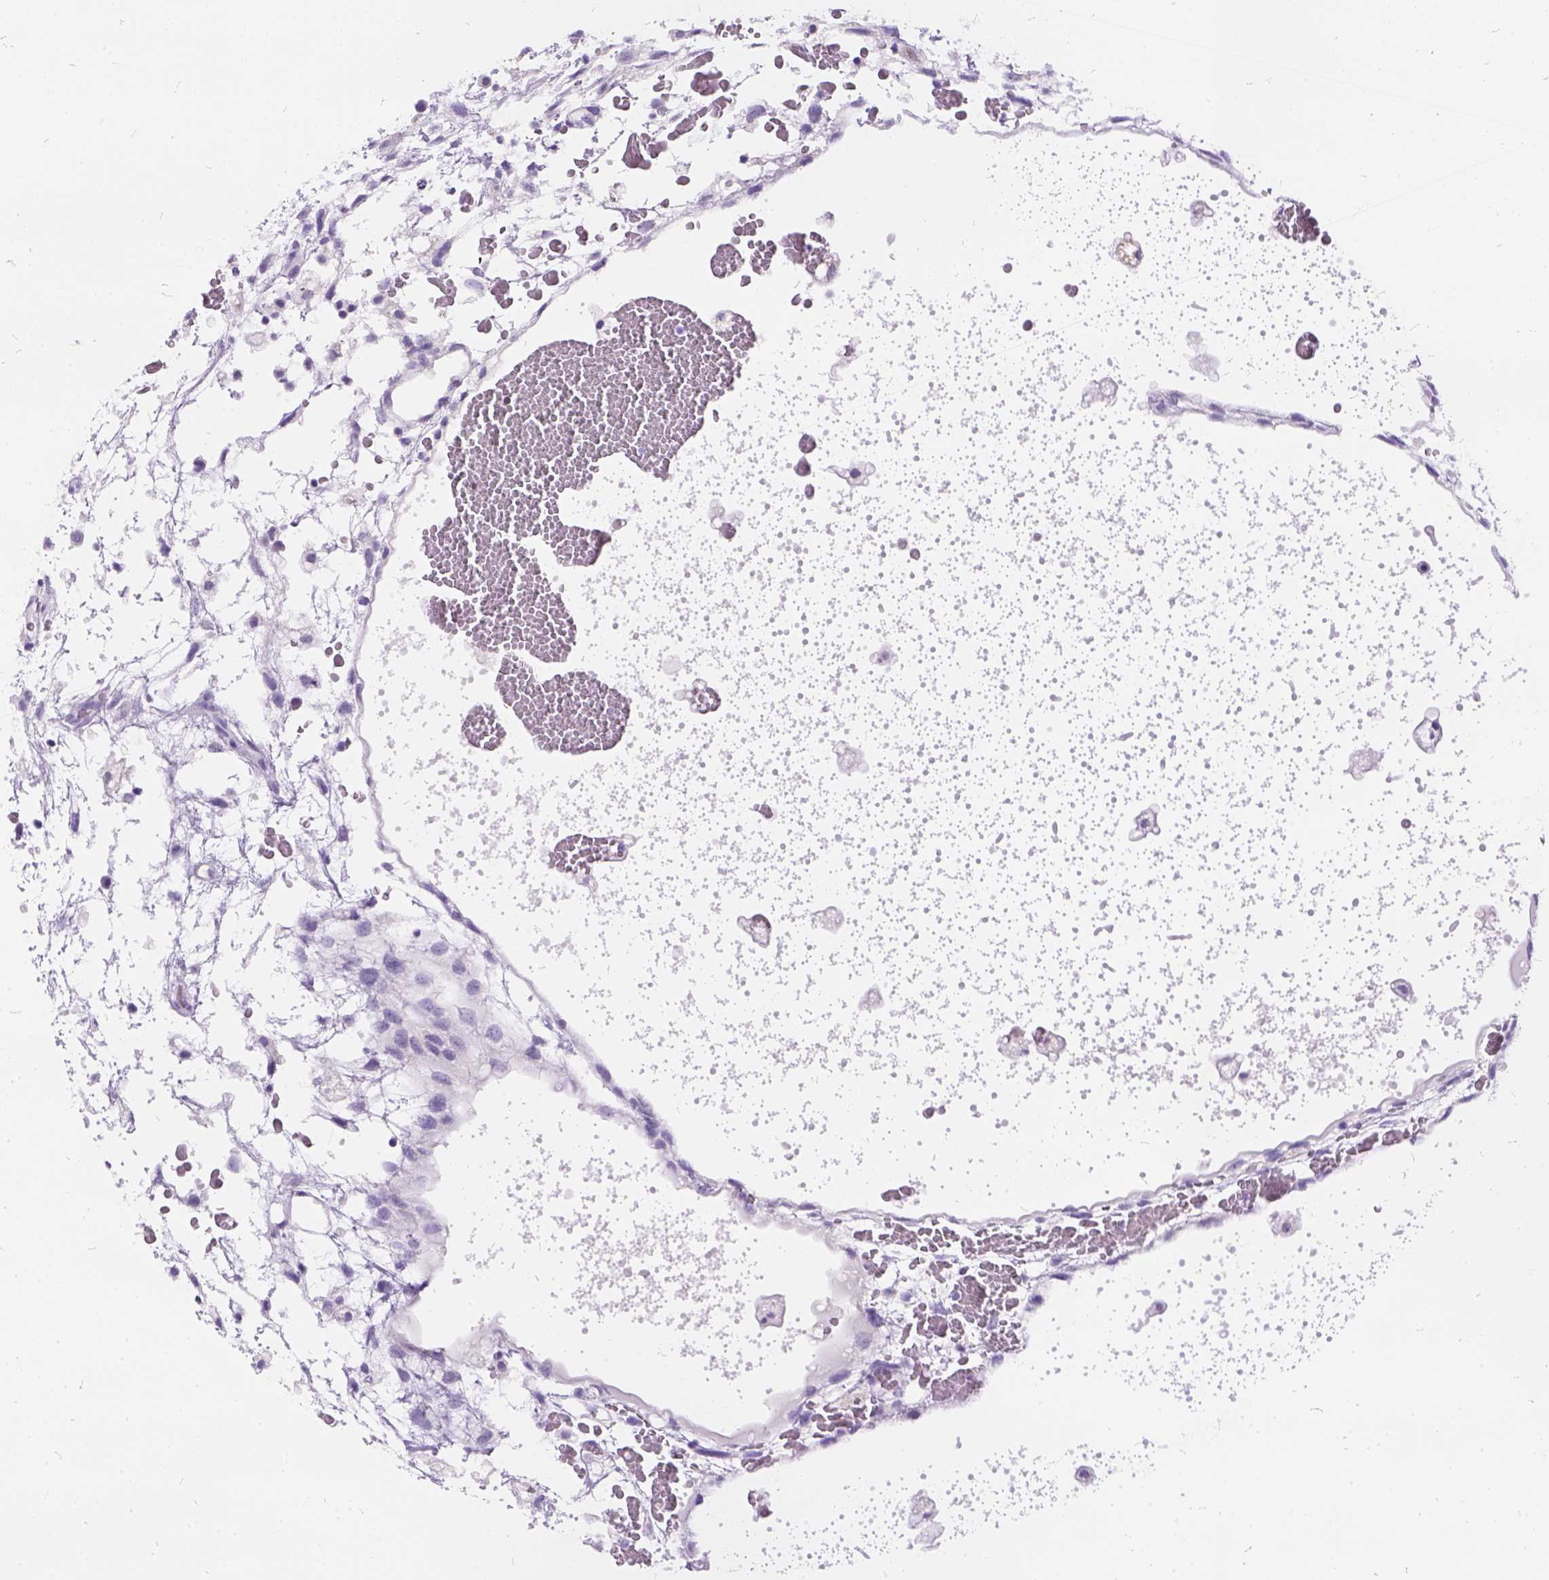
{"staining": {"intensity": "negative", "quantity": "none", "location": "none"}, "tissue": "testis cancer", "cell_type": "Tumor cells", "image_type": "cancer", "snomed": [{"axis": "morphology", "description": "Normal tissue, NOS"}, {"axis": "morphology", "description": "Carcinoma, Embryonal, NOS"}, {"axis": "topography", "description": "Testis"}], "caption": "Immunohistochemistry of embryonal carcinoma (testis) exhibits no staining in tumor cells.", "gene": "FDX1", "patient": {"sex": "male", "age": 32}}